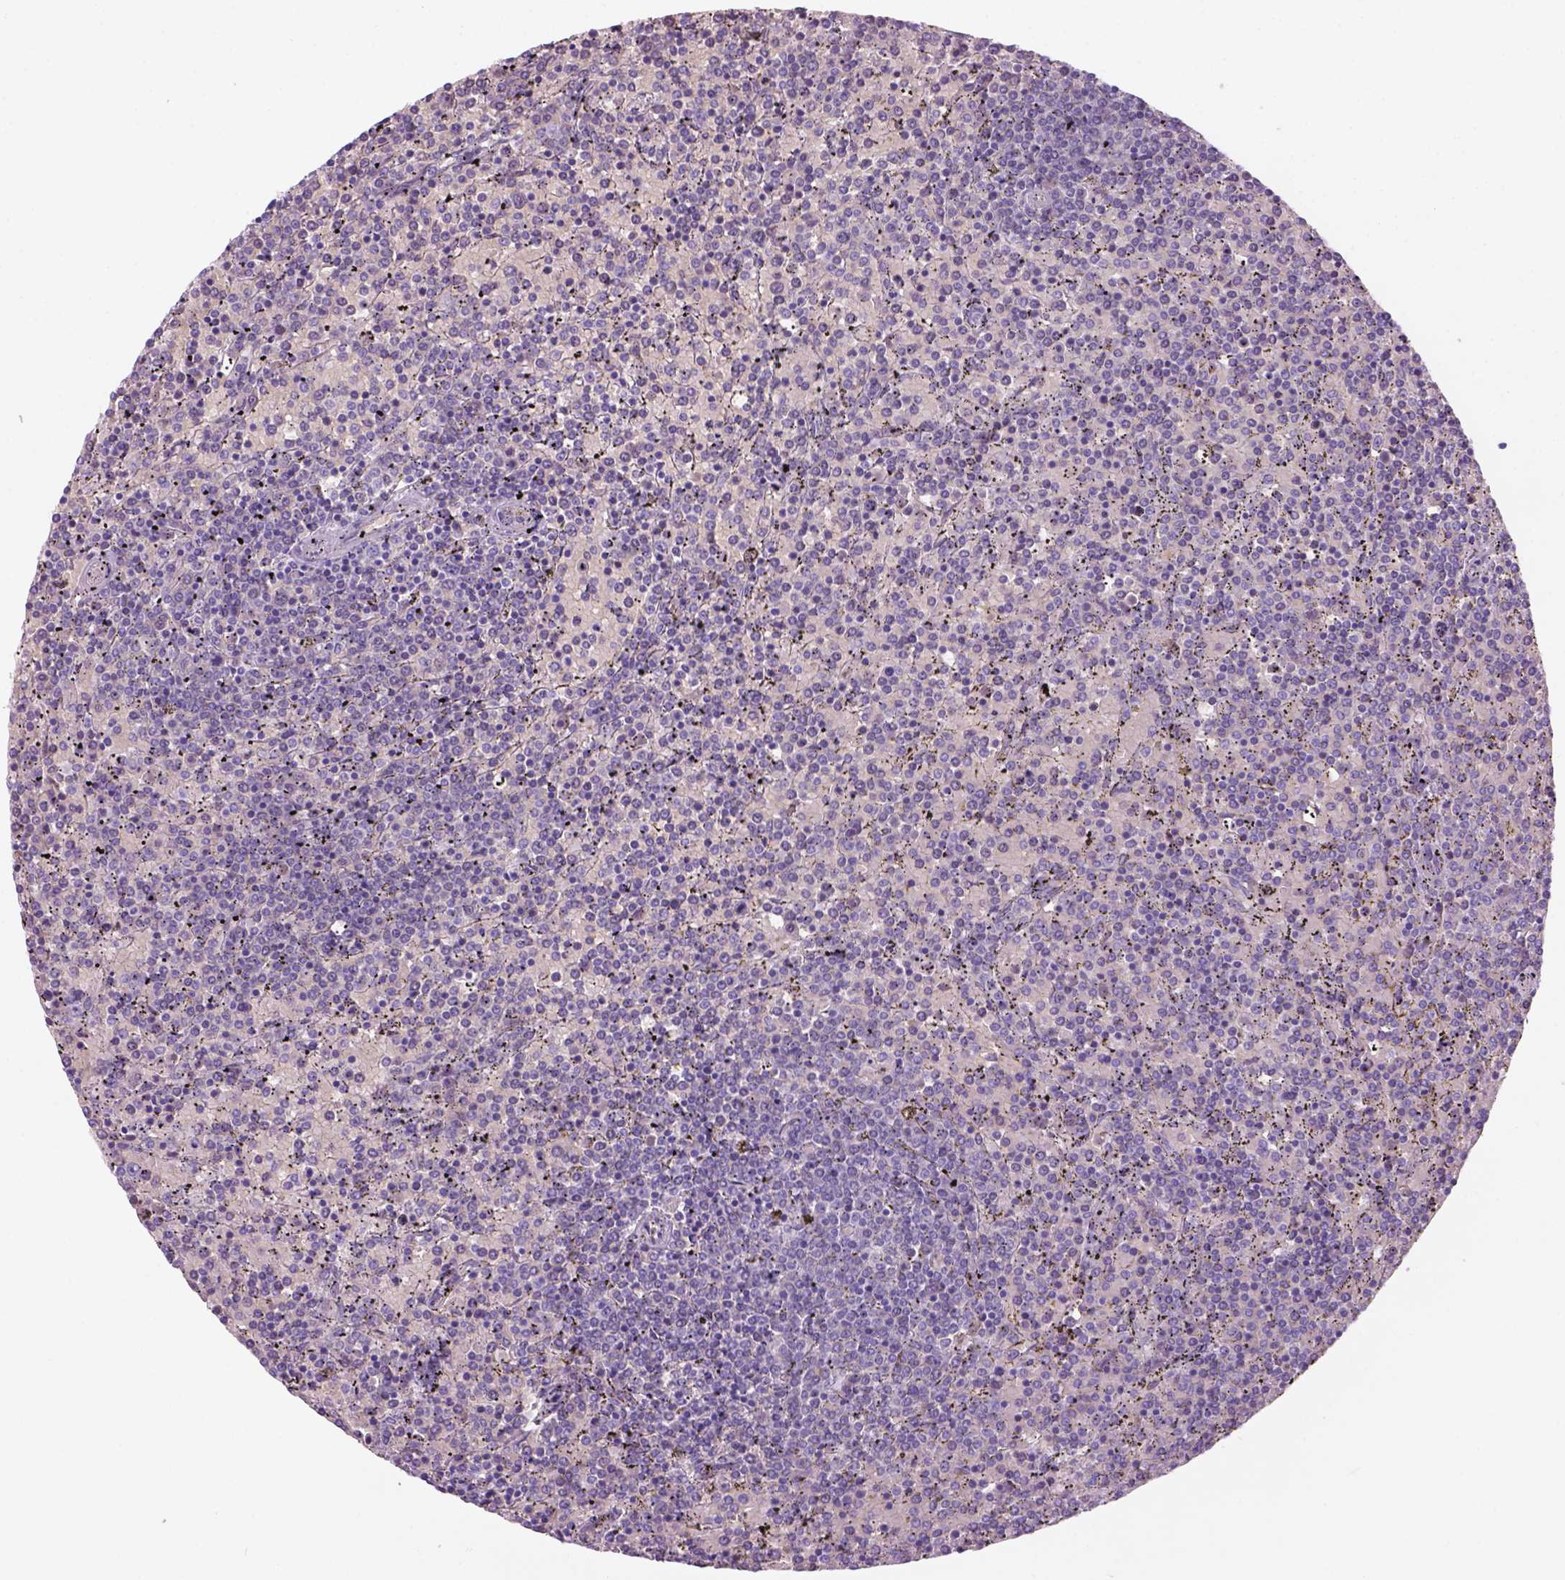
{"staining": {"intensity": "negative", "quantity": "none", "location": "none"}, "tissue": "lymphoma", "cell_type": "Tumor cells", "image_type": "cancer", "snomed": [{"axis": "morphology", "description": "Malignant lymphoma, non-Hodgkin's type, Low grade"}, {"axis": "topography", "description": "Spleen"}], "caption": "This is a image of IHC staining of lymphoma, which shows no staining in tumor cells. Nuclei are stained in blue.", "gene": "CD84", "patient": {"sex": "female", "age": 77}}